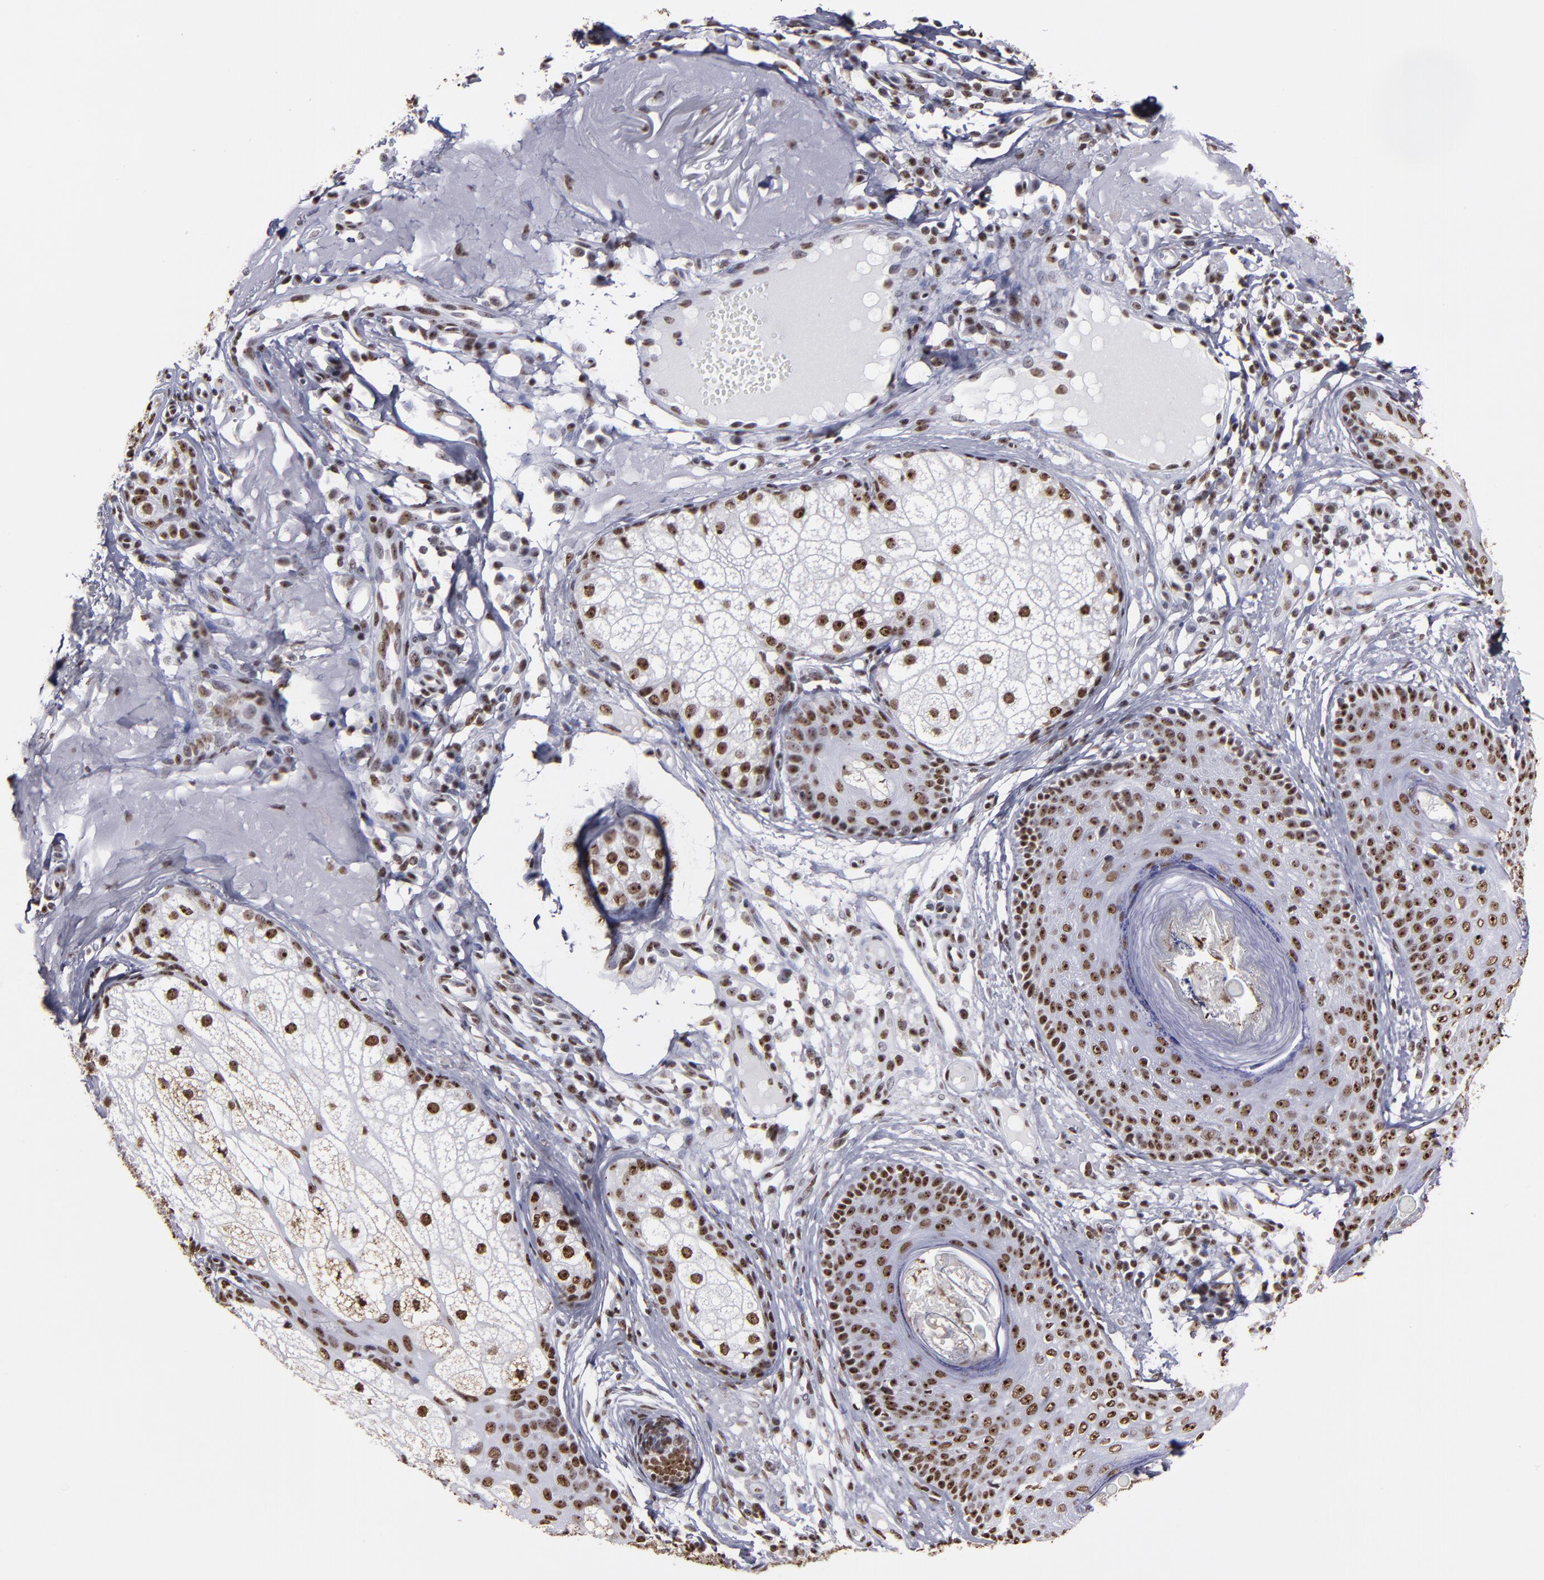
{"staining": {"intensity": "strong", "quantity": ">75%", "location": "nuclear"}, "tissue": "skin cancer", "cell_type": "Tumor cells", "image_type": "cancer", "snomed": [{"axis": "morphology", "description": "Basal cell carcinoma"}, {"axis": "topography", "description": "Skin"}], "caption": "The photomicrograph shows staining of skin basal cell carcinoma, revealing strong nuclear protein expression (brown color) within tumor cells.", "gene": "HNRNPA2B1", "patient": {"sex": "male", "age": 74}}